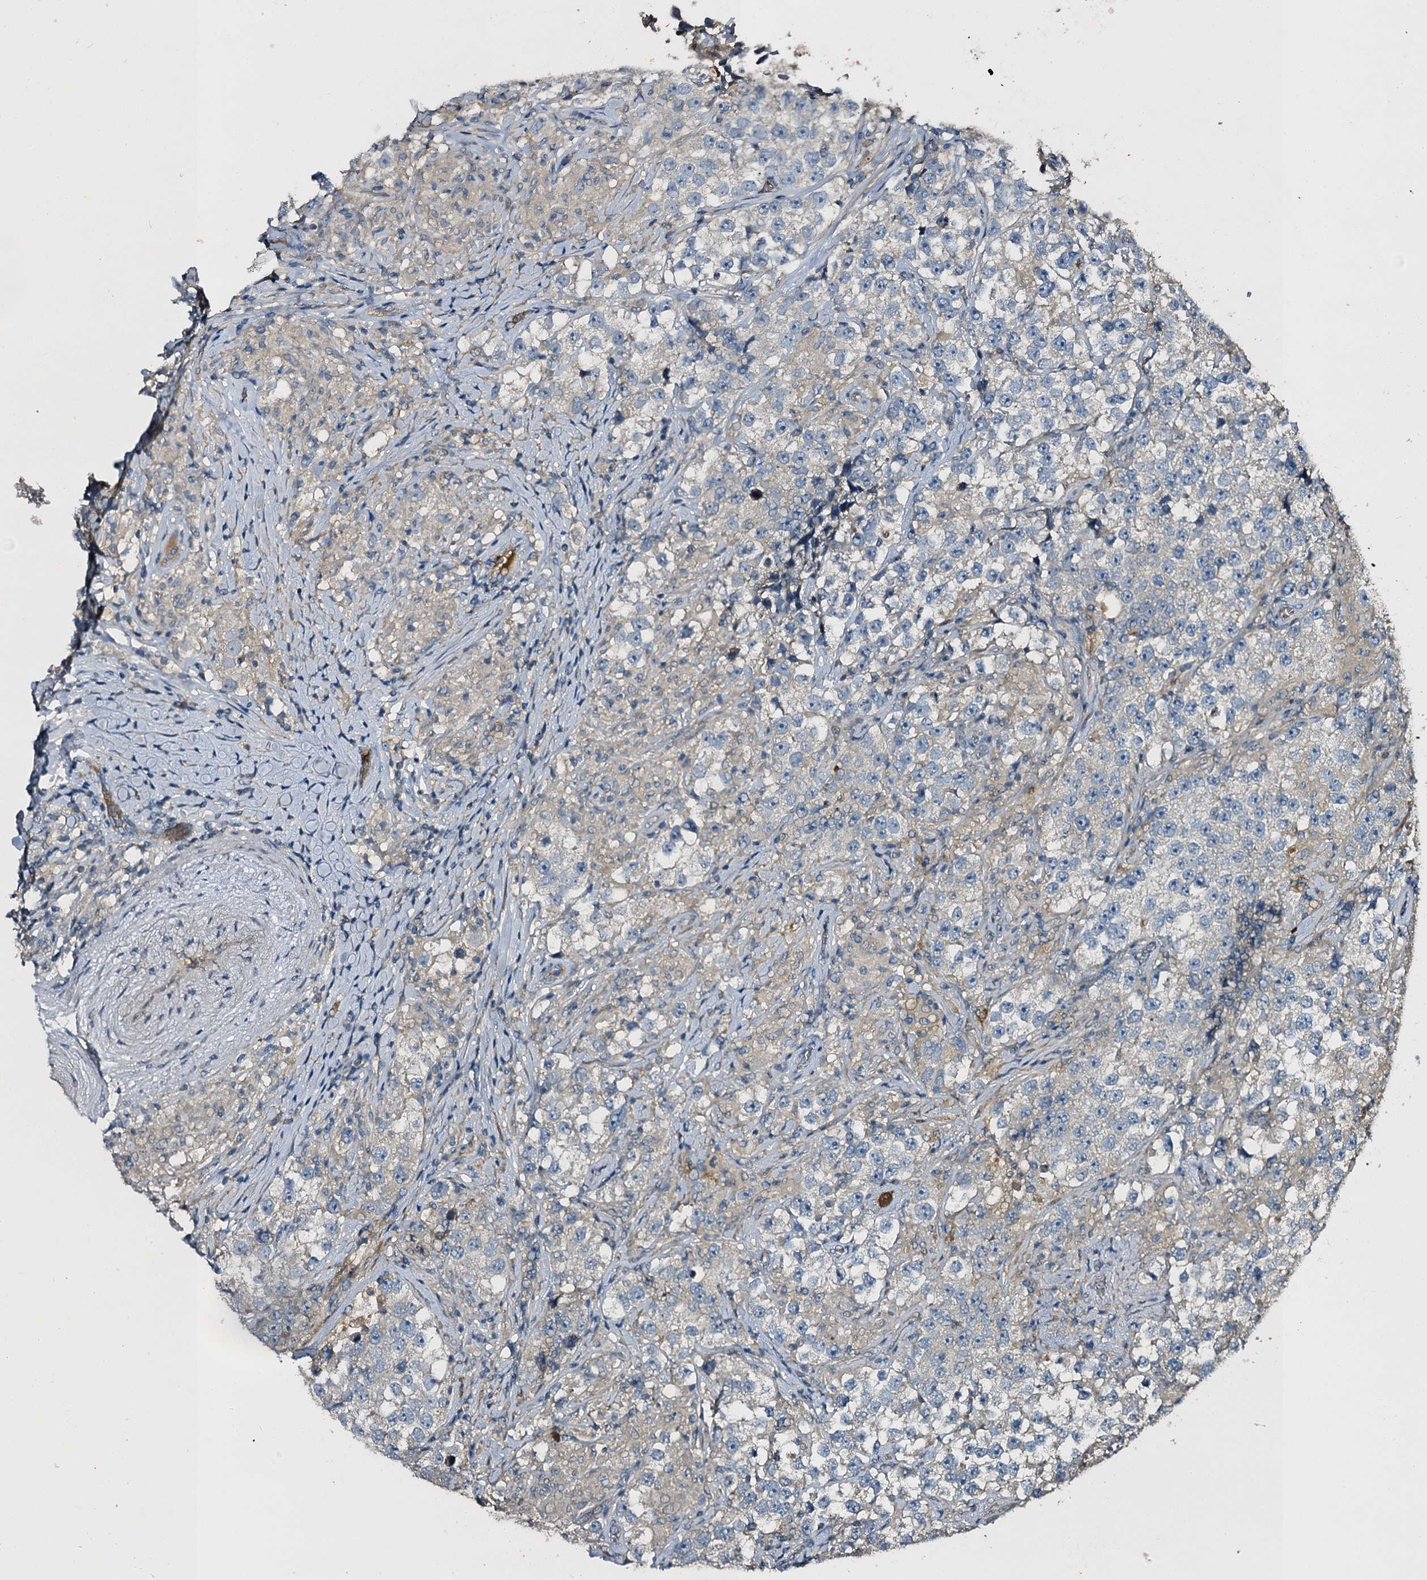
{"staining": {"intensity": "negative", "quantity": "none", "location": "none"}, "tissue": "testis cancer", "cell_type": "Tumor cells", "image_type": "cancer", "snomed": [{"axis": "morphology", "description": "Seminoma, NOS"}, {"axis": "topography", "description": "Testis"}], "caption": "A photomicrograph of testis cancer (seminoma) stained for a protein displays no brown staining in tumor cells.", "gene": "SLC11A2", "patient": {"sex": "male", "age": 46}}